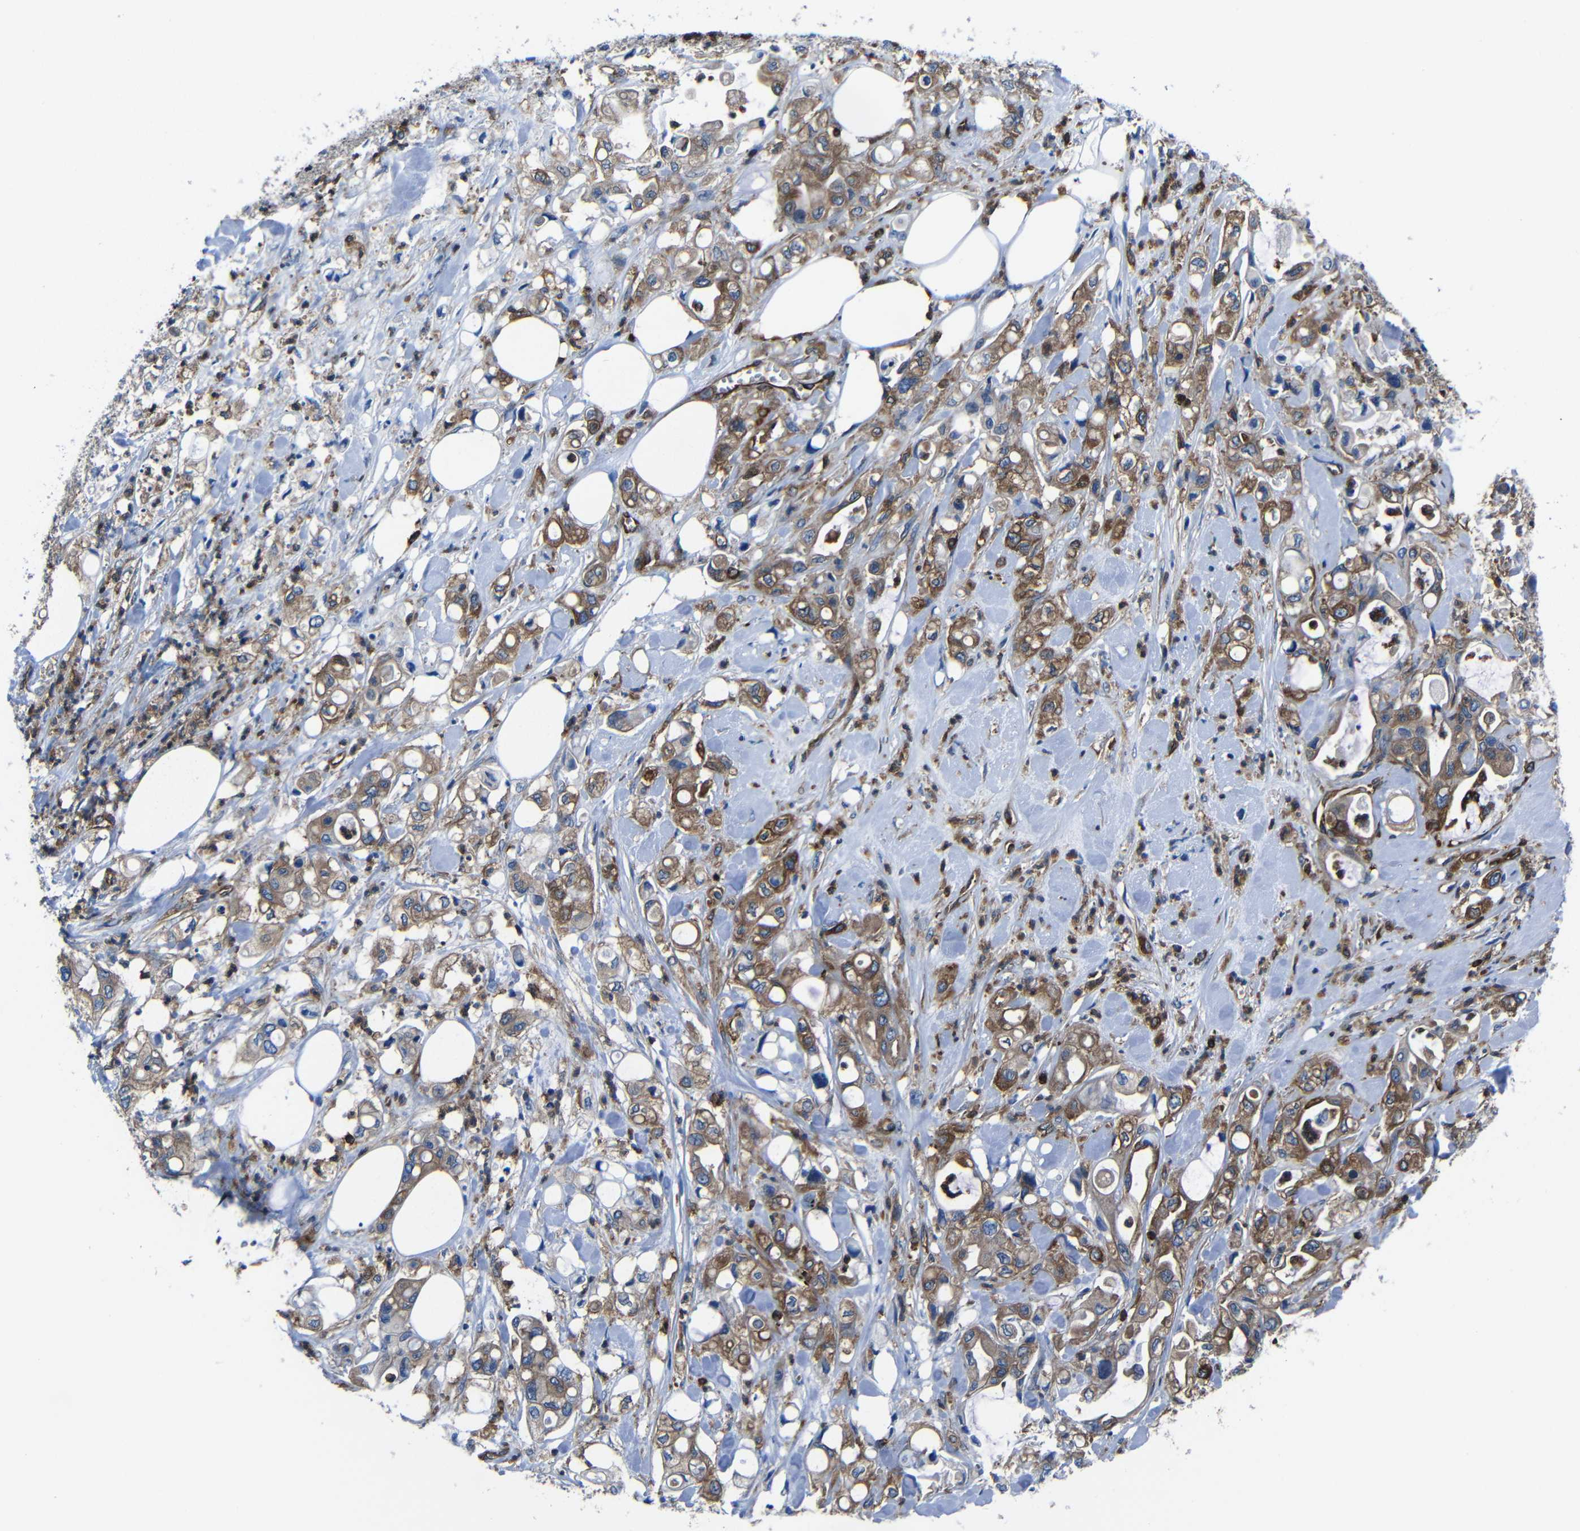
{"staining": {"intensity": "moderate", "quantity": ">75%", "location": "cytoplasmic/membranous"}, "tissue": "pancreatic cancer", "cell_type": "Tumor cells", "image_type": "cancer", "snomed": [{"axis": "morphology", "description": "Adenocarcinoma, NOS"}, {"axis": "topography", "description": "Pancreas"}], "caption": "Pancreatic cancer tissue reveals moderate cytoplasmic/membranous staining in approximately >75% of tumor cells, visualized by immunohistochemistry.", "gene": "ARHGEF1", "patient": {"sex": "male", "age": 70}}